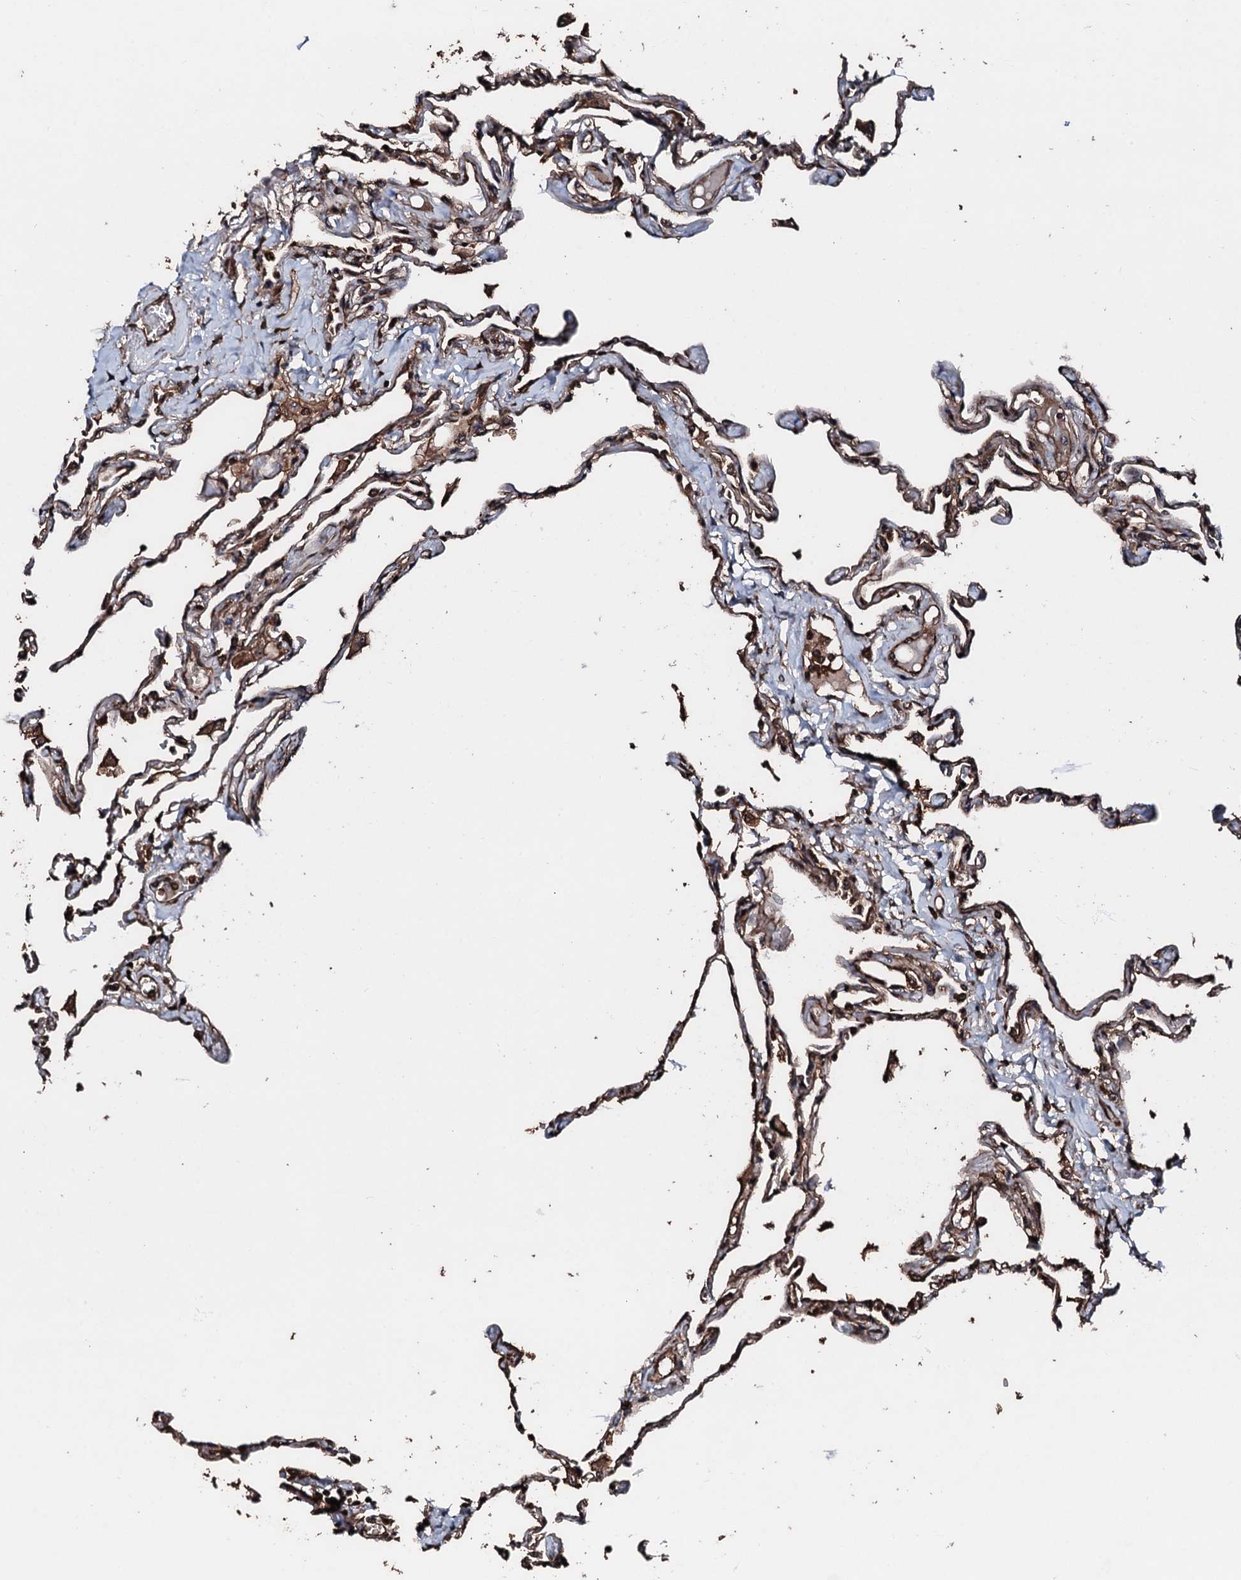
{"staining": {"intensity": "strong", "quantity": ">75%", "location": "cytoplasmic/membranous"}, "tissue": "lung", "cell_type": "Alveolar cells", "image_type": "normal", "snomed": [{"axis": "morphology", "description": "Normal tissue, NOS"}, {"axis": "topography", "description": "Lung"}], "caption": "The immunohistochemical stain shows strong cytoplasmic/membranous positivity in alveolar cells of normal lung.", "gene": "KIF18A", "patient": {"sex": "female", "age": 67}}